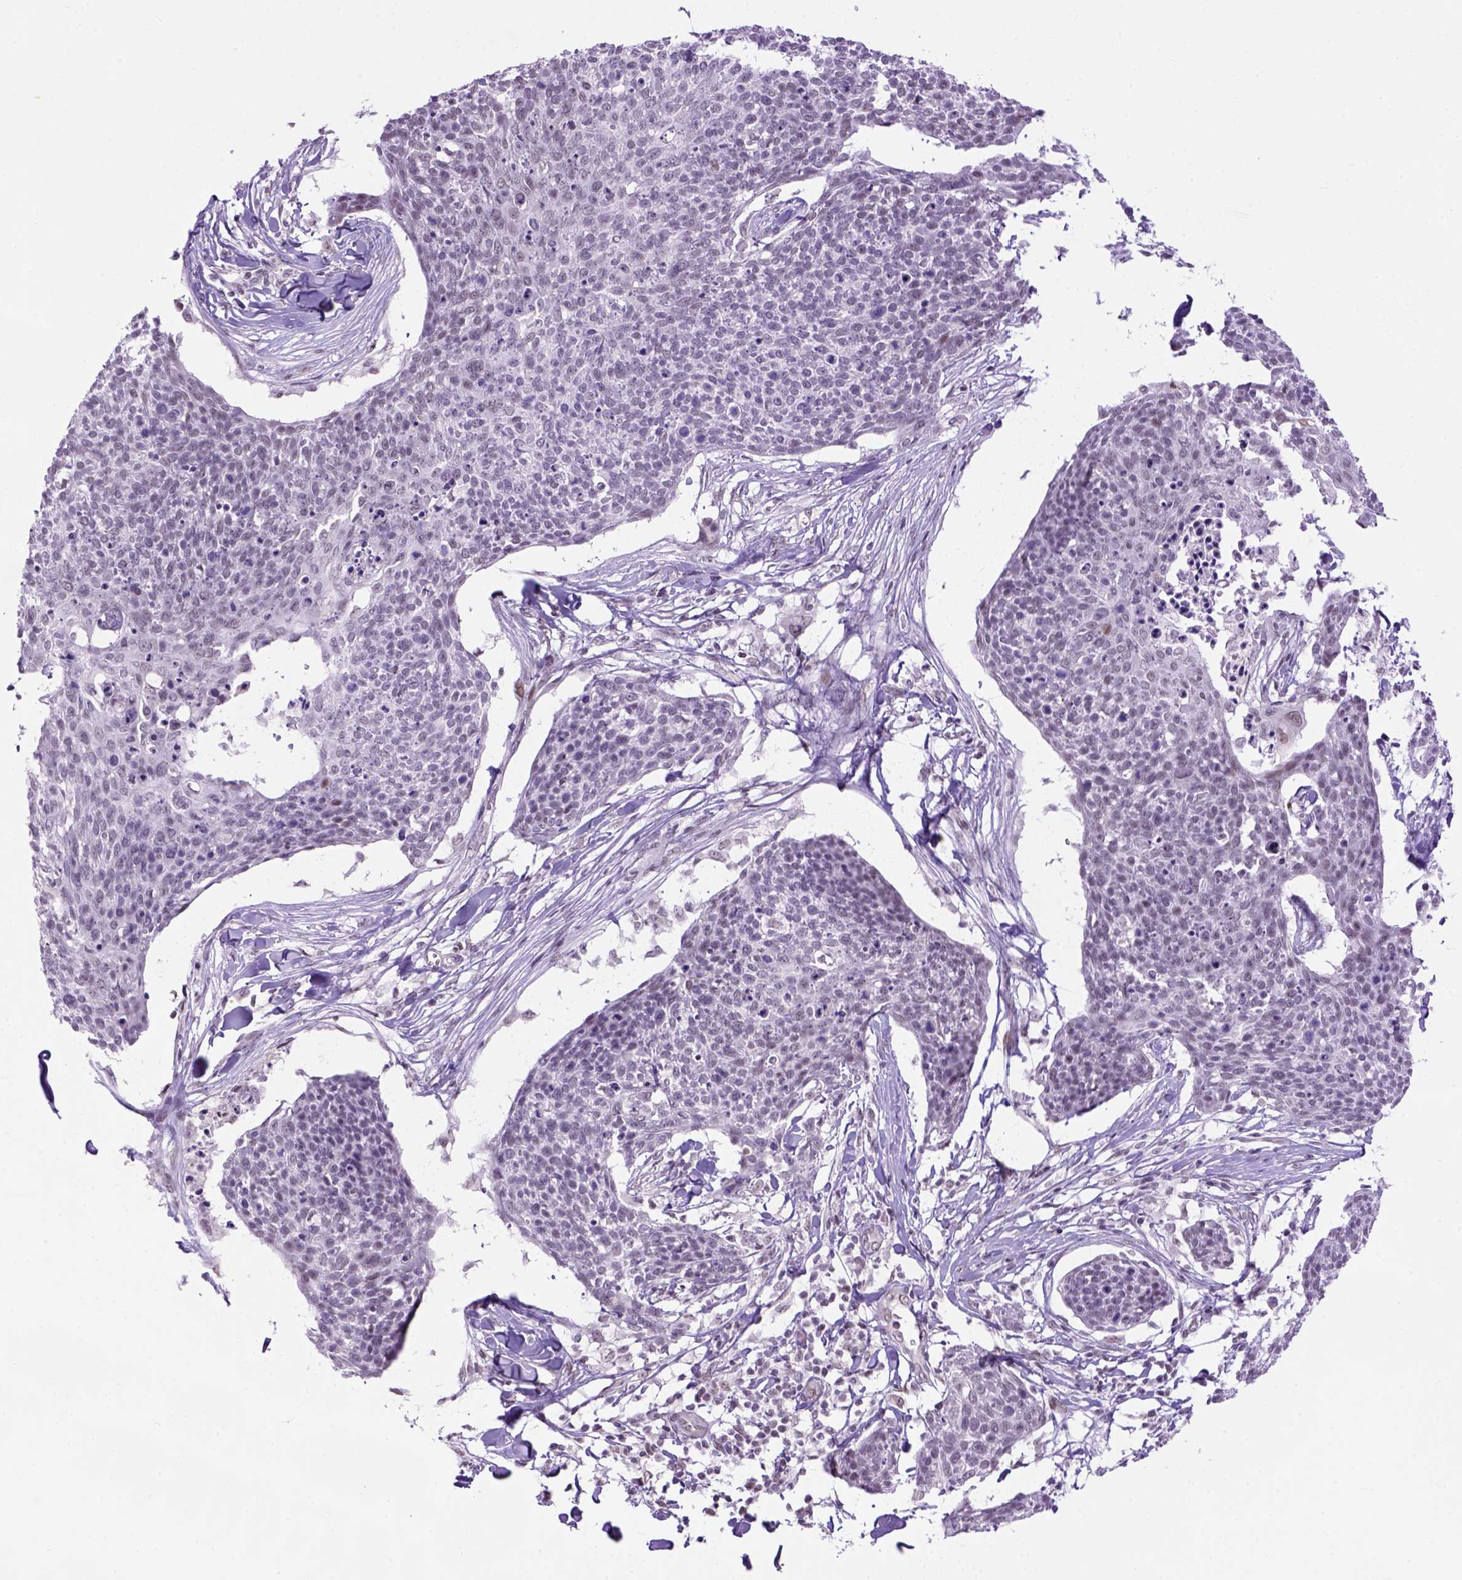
{"staining": {"intensity": "negative", "quantity": "none", "location": "none"}, "tissue": "skin cancer", "cell_type": "Tumor cells", "image_type": "cancer", "snomed": [{"axis": "morphology", "description": "Squamous cell carcinoma, NOS"}, {"axis": "topography", "description": "Skin"}, {"axis": "topography", "description": "Vulva"}], "caption": "The immunohistochemistry (IHC) micrograph has no significant expression in tumor cells of skin squamous cell carcinoma tissue.", "gene": "TBPL1", "patient": {"sex": "female", "age": 75}}